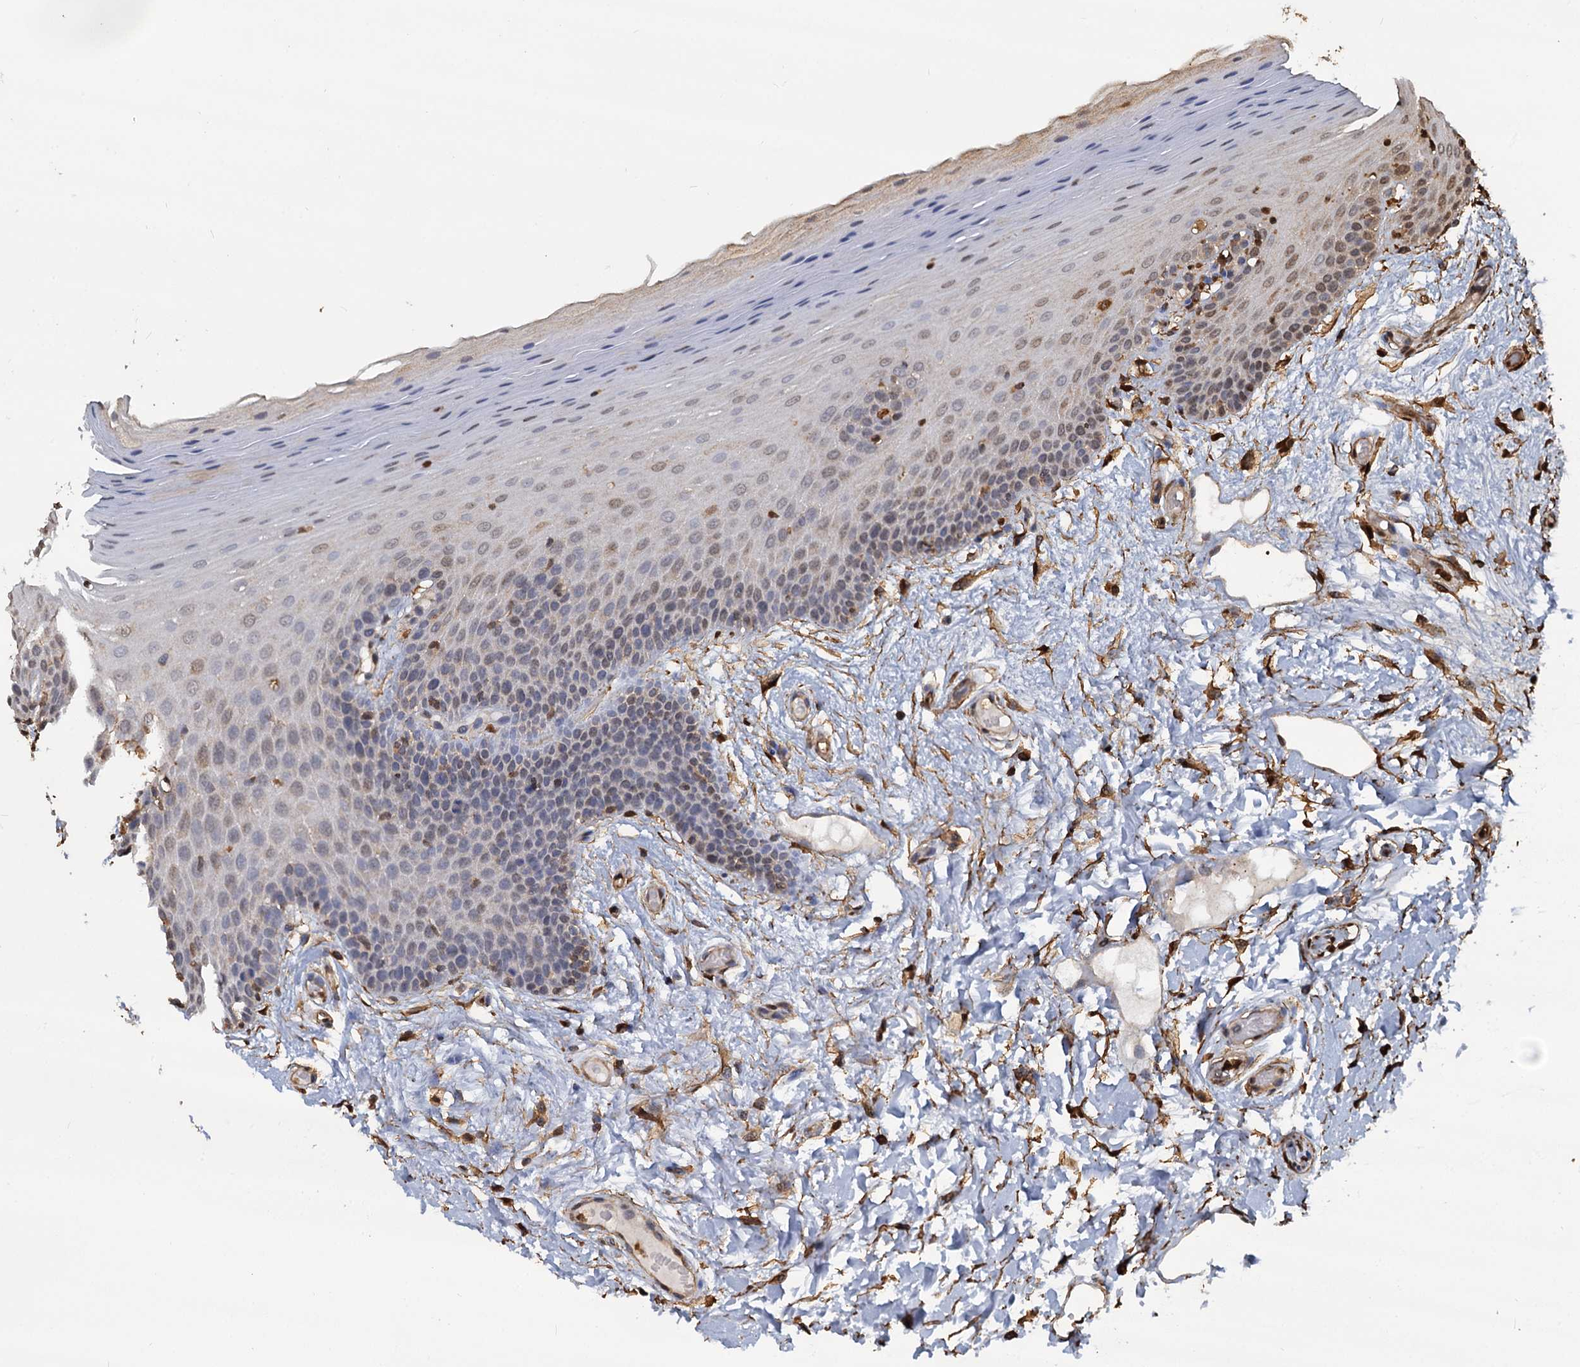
{"staining": {"intensity": "moderate", "quantity": "25%-75%", "location": "cytoplasmic/membranous,nuclear"}, "tissue": "oral mucosa", "cell_type": "Squamous epithelial cells", "image_type": "normal", "snomed": [{"axis": "morphology", "description": "Normal tissue, NOS"}, {"axis": "topography", "description": "Oral tissue"}, {"axis": "topography", "description": "Tounge, NOS"}], "caption": "This image demonstrates immunohistochemistry (IHC) staining of normal oral mucosa, with medium moderate cytoplasmic/membranous,nuclear expression in approximately 25%-75% of squamous epithelial cells.", "gene": "S100A6", "patient": {"sex": "male", "age": 47}}